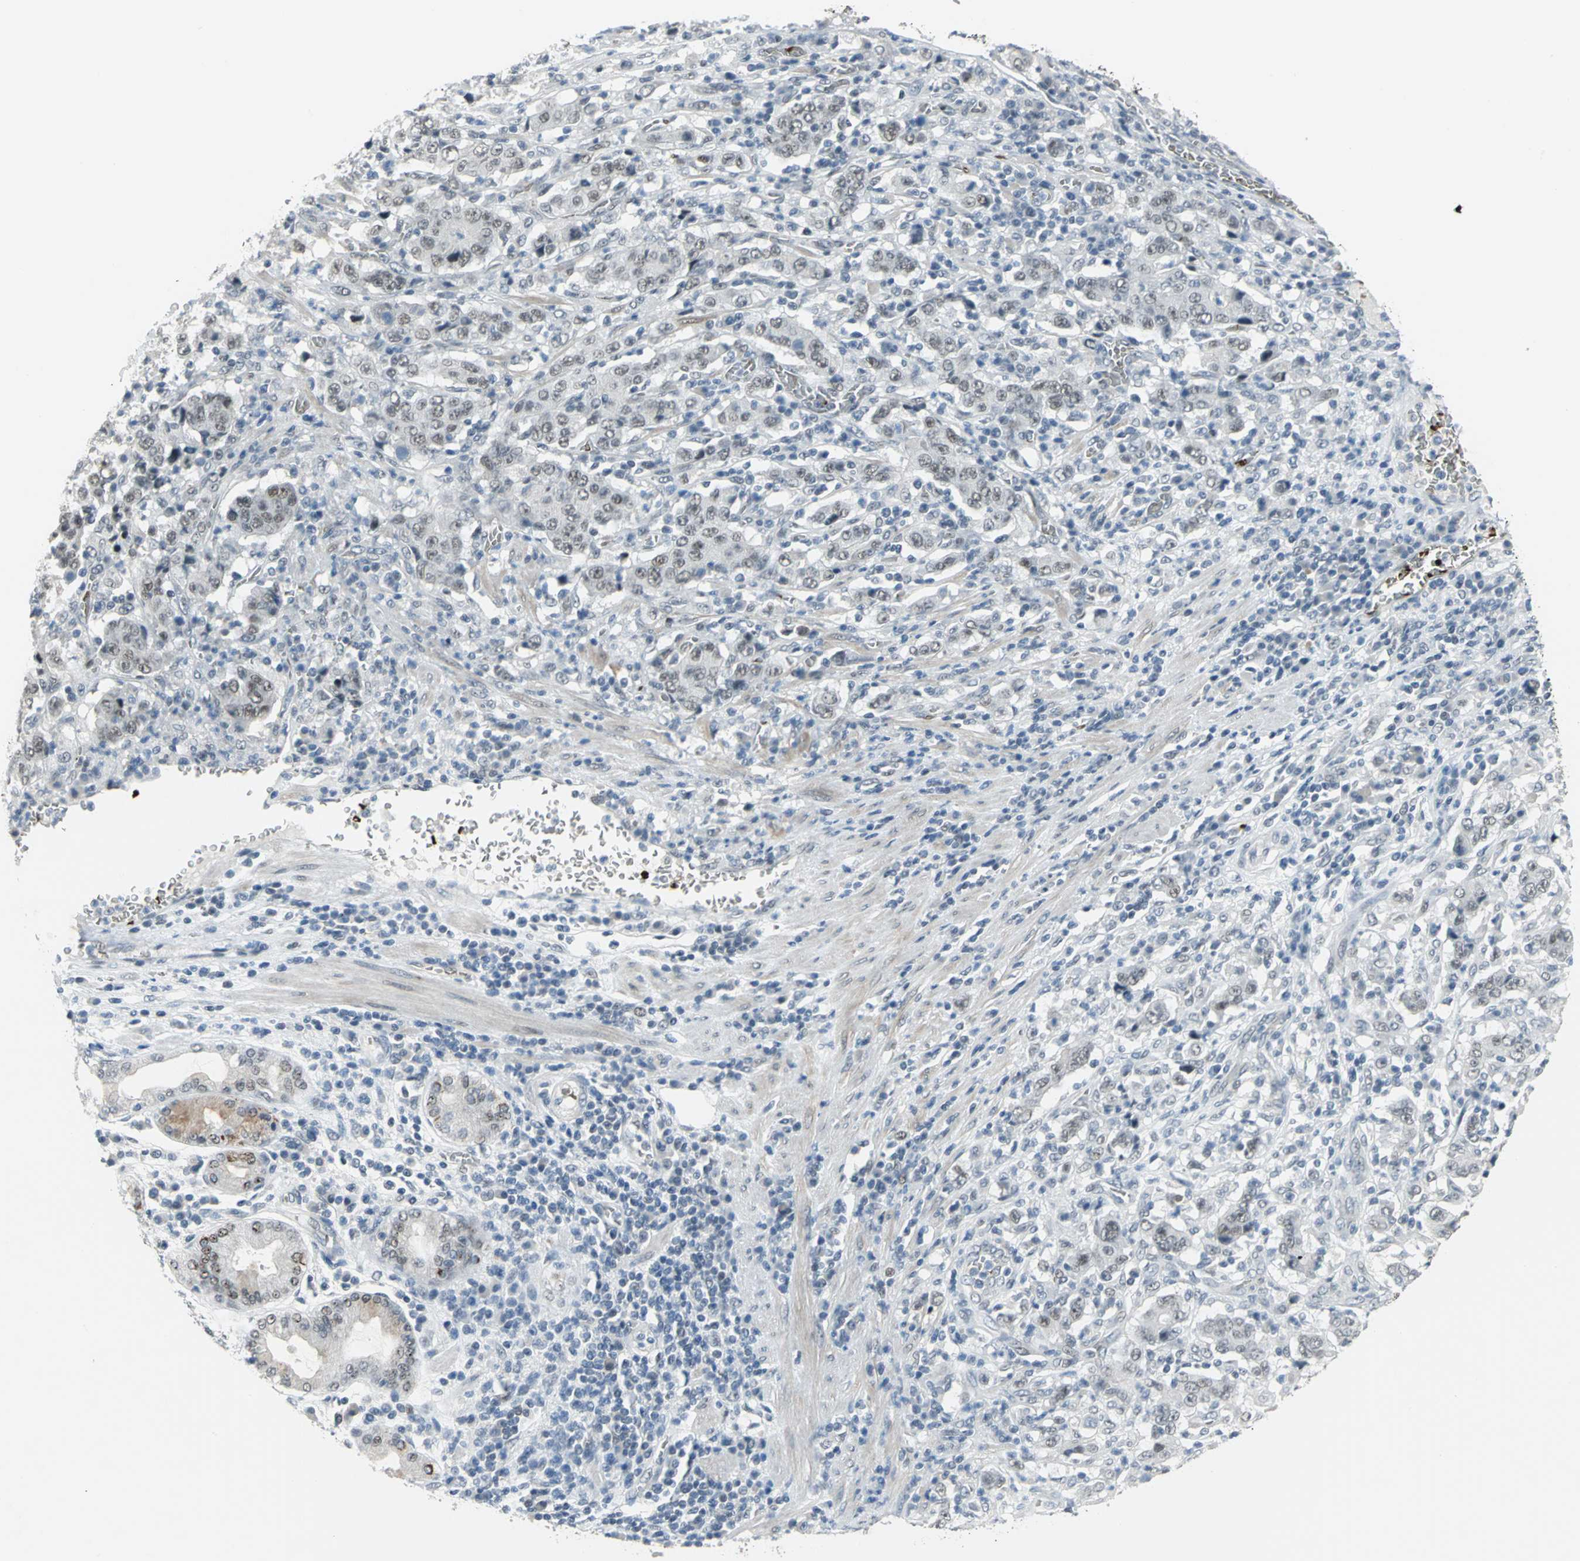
{"staining": {"intensity": "weak", "quantity": "25%-75%", "location": "nuclear"}, "tissue": "stomach cancer", "cell_type": "Tumor cells", "image_type": "cancer", "snomed": [{"axis": "morphology", "description": "Normal tissue, NOS"}, {"axis": "morphology", "description": "Adenocarcinoma, NOS"}, {"axis": "topography", "description": "Stomach, upper"}, {"axis": "topography", "description": "Stomach"}], "caption": "This is a photomicrograph of immunohistochemistry staining of stomach cancer (adenocarcinoma), which shows weak positivity in the nuclear of tumor cells.", "gene": "GLI3", "patient": {"sex": "male", "age": 59}}